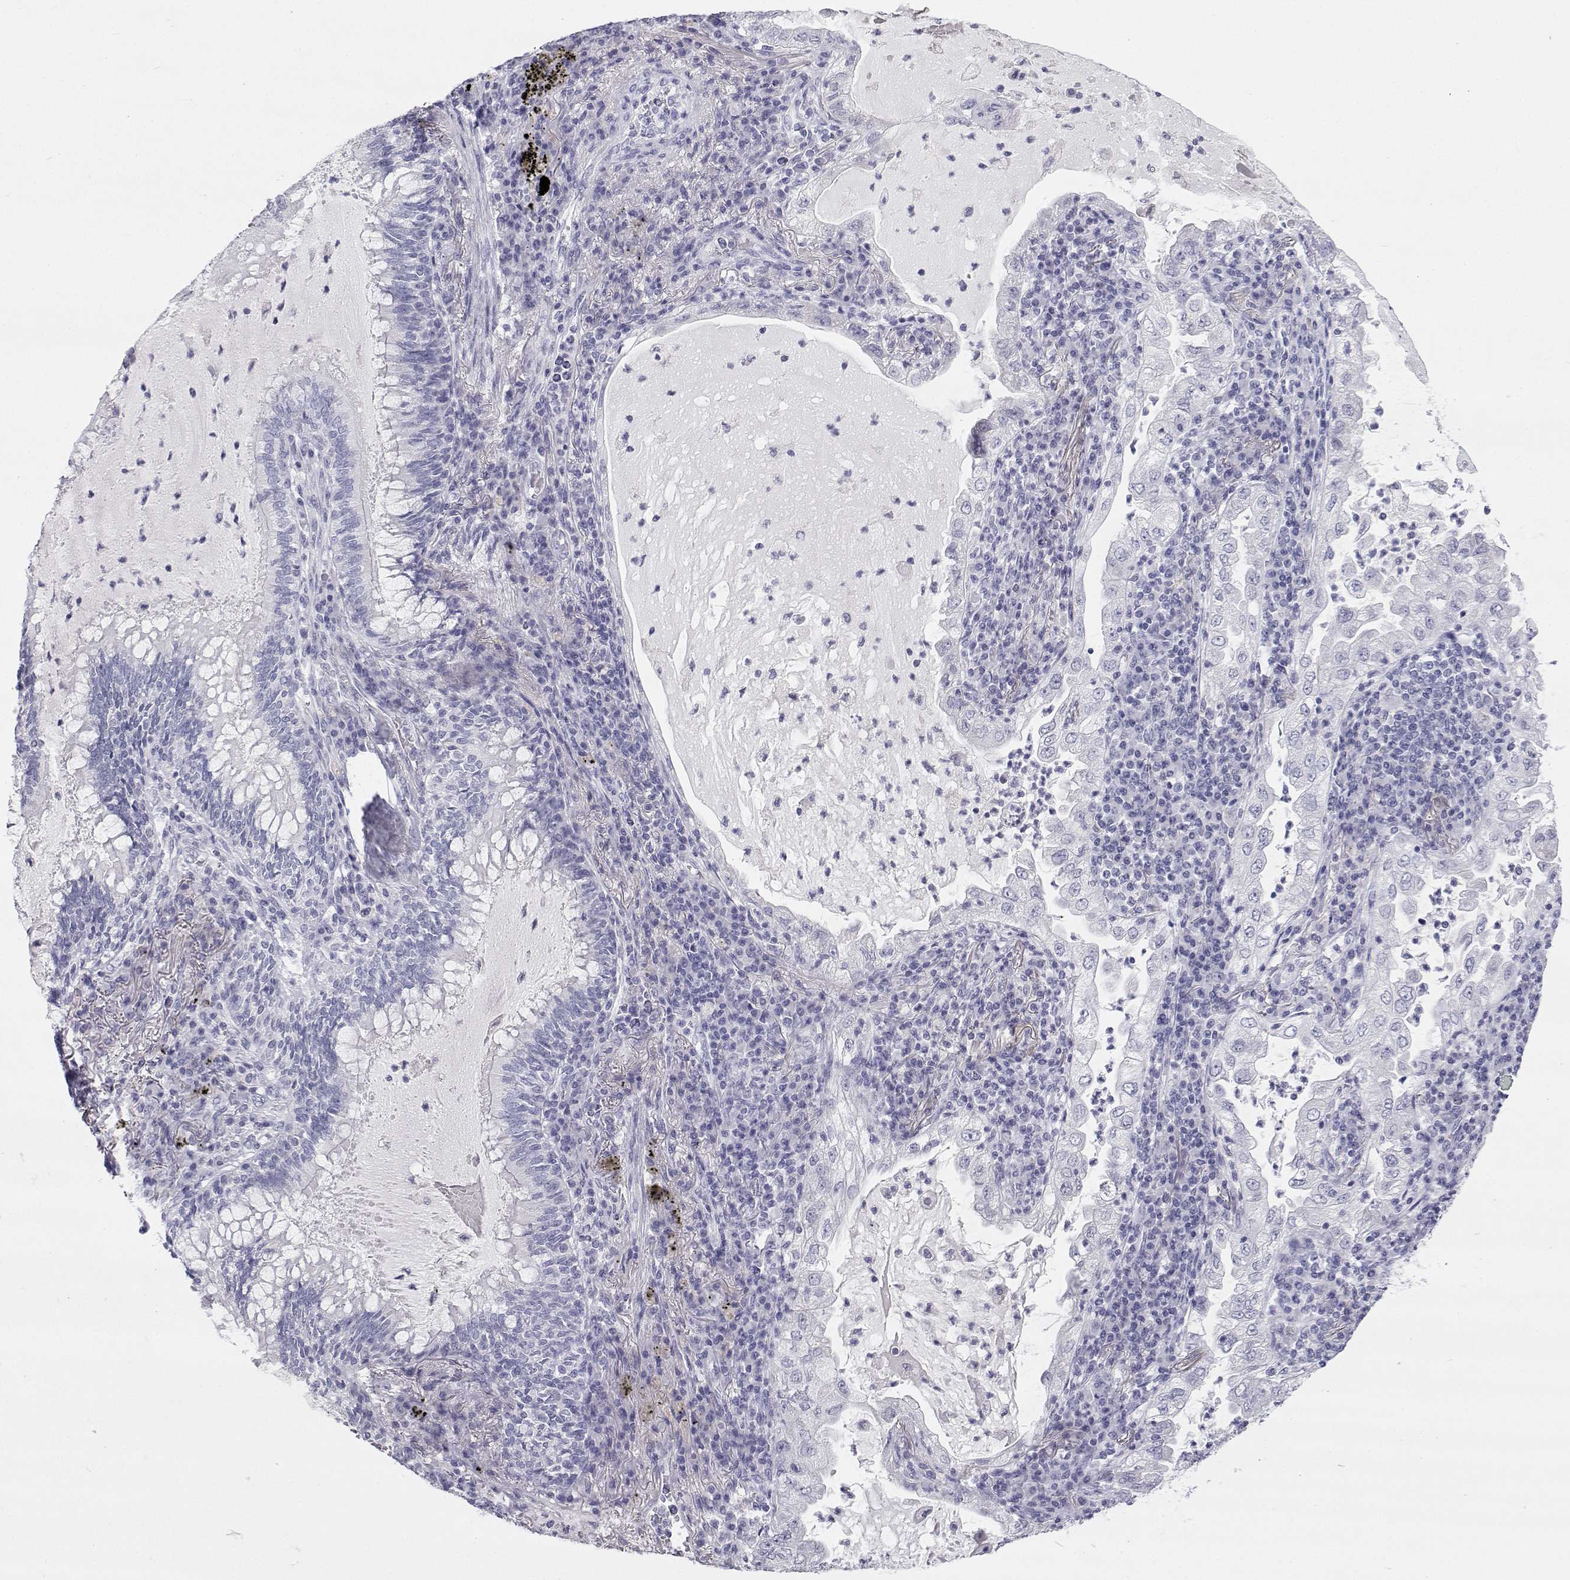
{"staining": {"intensity": "negative", "quantity": "none", "location": "none"}, "tissue": "lung cancer", "cell_type": "Tumor cells", "image_type": "cancer", "snomed": [{"axis": "morphology", "description": "Adenocarcinoma, NOS"}, {"axis": "topography", "description": "Lung"}], "caption": "IHC image of human lung cancer (adenocarcinoma) stained for a protein (brown), which reveals no expression in tumor cells.", "gene": "TTN", "patient": {"sex": "female", "age": 73}}